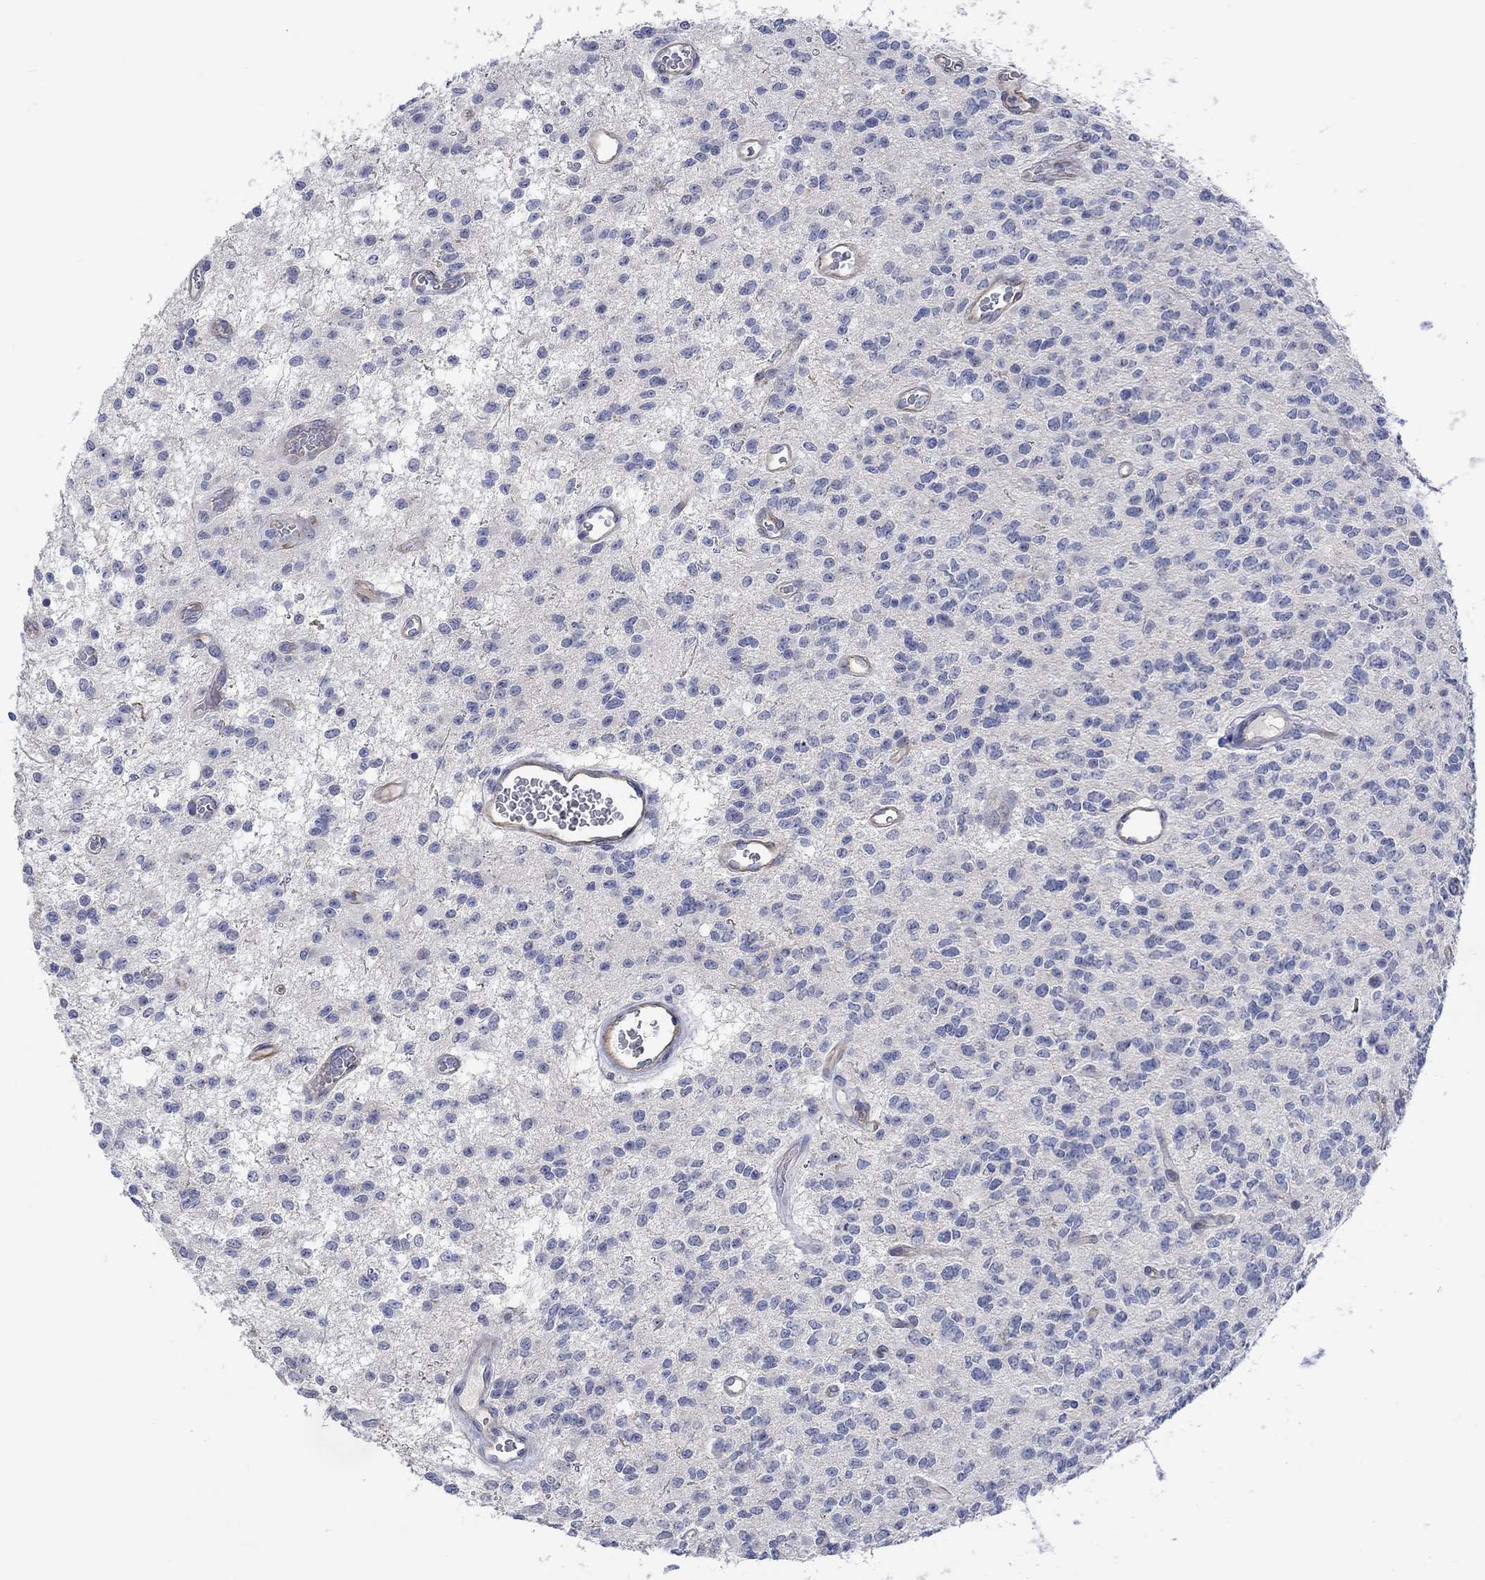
{"staining": {"intensity": "negative", "quantity": "none", "location": "none"}, "tissue": "glioma", "cell_type": "Tumor cells", "image_type": "cancer", "snomed": [{"axis": "morphology", "description": "Glioma, malignant, Low grade"}, {"axis": "topography", "description": "Brain"}], "caption": "This is a image of immunohistochemistry (IHC) staining of low-grade glioma (malignant), which shows no staining in tumor cells.", "gene": "DLK1", "patient": {"sex": "female", "age": 45}}